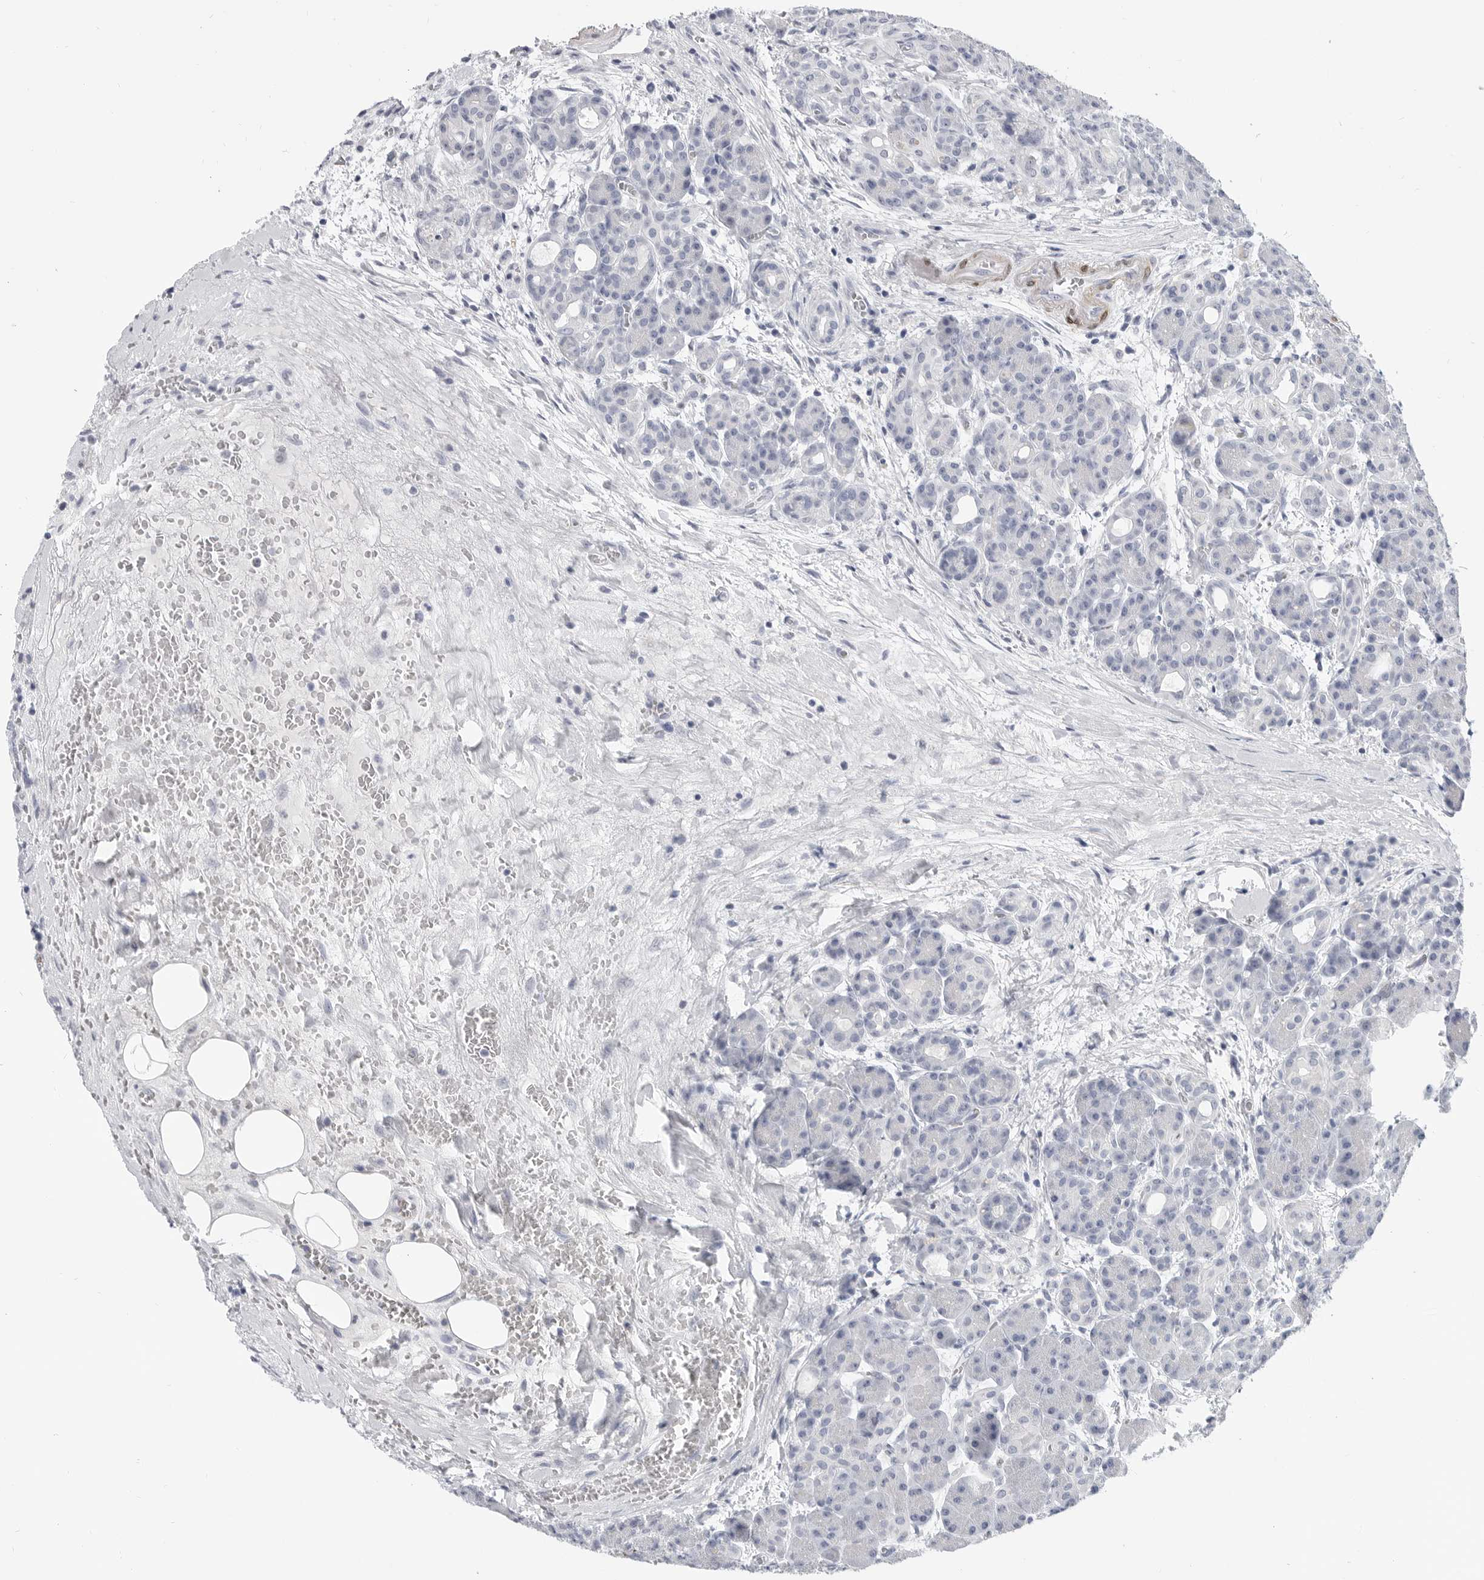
{"staining": {"intensity": "negative", "quantity": "none", "location": "none"}, "tissue": "pancreas", "cell_type": "Exocrine glandular cells", "image_type": "normal", "snomed": [{"axis": "morphology", "description": "Normal tissue, NOS"}, {"axis": "topography", "description": "Pancreas"}], "caption": "Exocrine glandular cells are negative for brown protein staining in unremarkable pancreas. (Brightfield microscopy of DAB (3,3'-diaminobenzidine) immunohistochemistry at high magnification).", "gene": "PLN", "patient": {"sex": "male", "age": 63}}